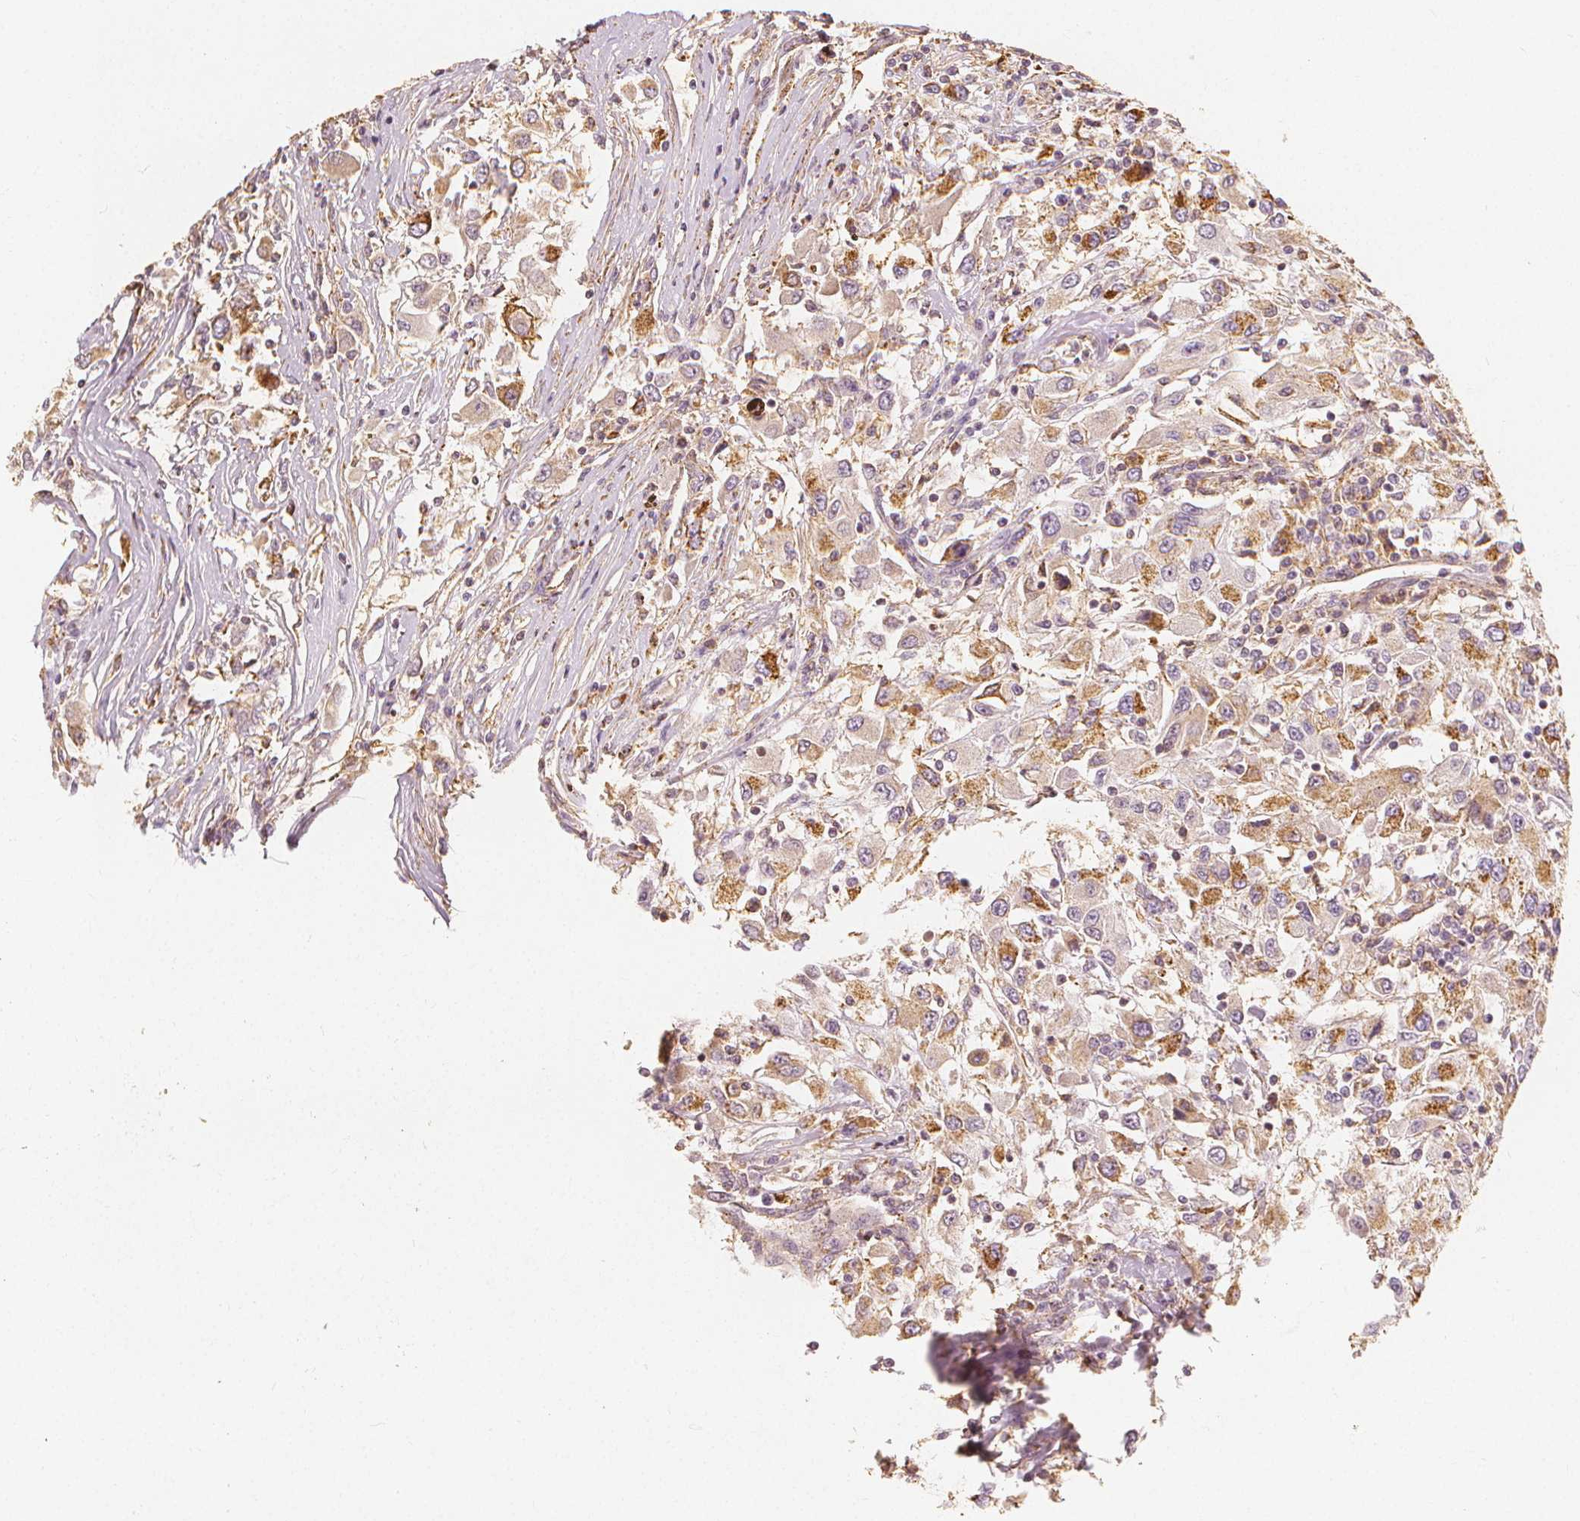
{"staining": {"intensity": "moderate", "quantity": "25%-75%", "location": "cytoplasmic/membranous"}, "tissue": "renal cancer", "cell_type": "Tumor cells", "image_type": "cancer", "snomed": [{"axis": "morphology", "description": "Adenocarcinoma, NOS"}, {"axis": "topography", "description": "Kidney"}], "caption": "This photomicrograph exhibits renal cancer (adenocarcinoma) stained with IHC to label a protein in brown. The cytoplasmic/membranous of tumor cells show moderate positivity for the protein. Nuclei are counter-stained blue.", "gene": "ARHGAP26", "patient": {"sex": "female", "age": 67}}